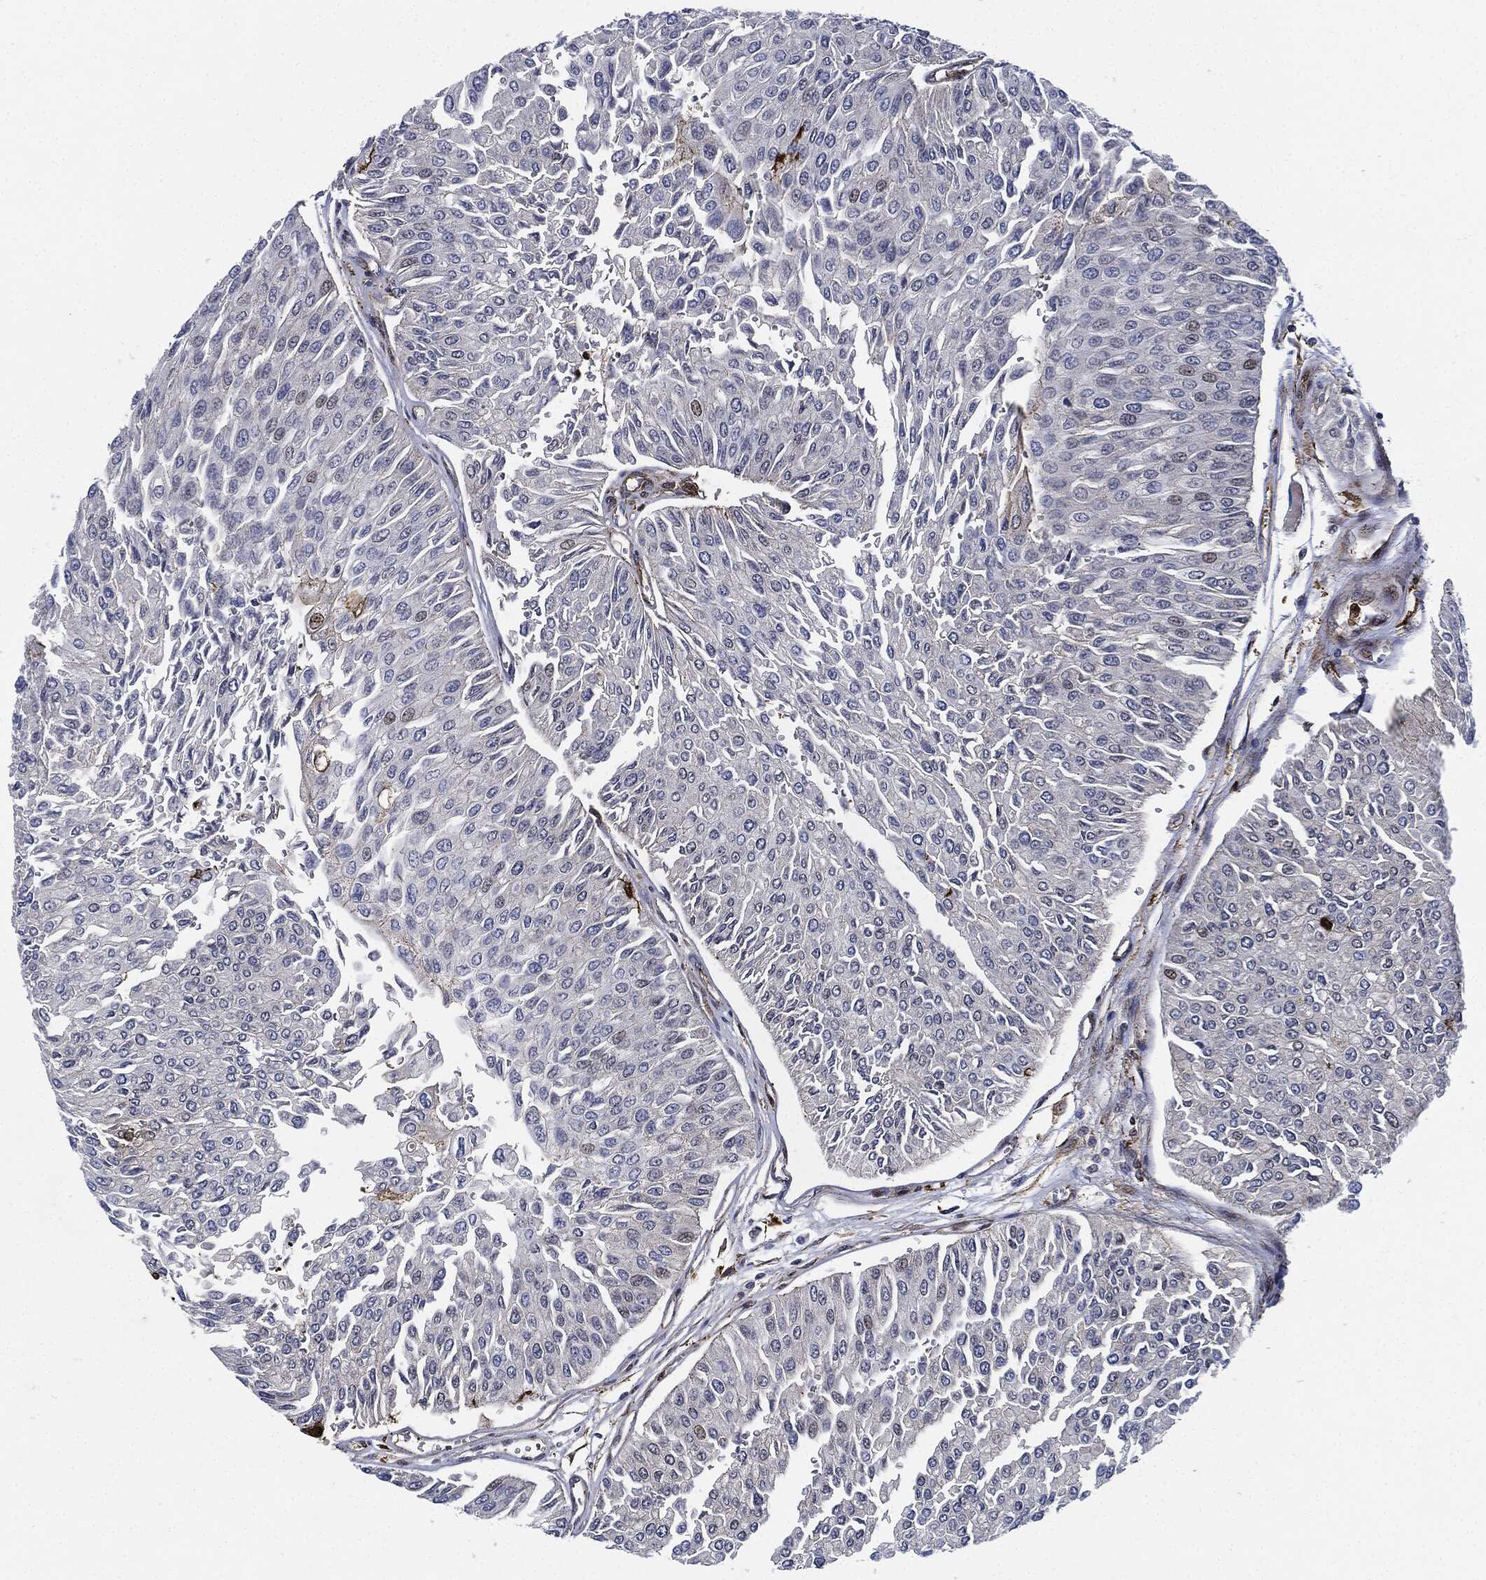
{"staining": {"intensity": "negative", "quantity": "none", "location": "none"}, "tissue": "urothelial cancer", "cell_type": "Tumor cells", "image_type": "cancer", "snomed": [{"axis": "morphology", "description": "Urothelial carcinoma, Low grade"}, {"axis": "topography", "description": "Urinary bladder"}], "caption": "Tumor cells are negative for brown protein staining in urothelial cancer.", "gene": "NANOS3", "patient": {"sex": "male", "age": 67}}